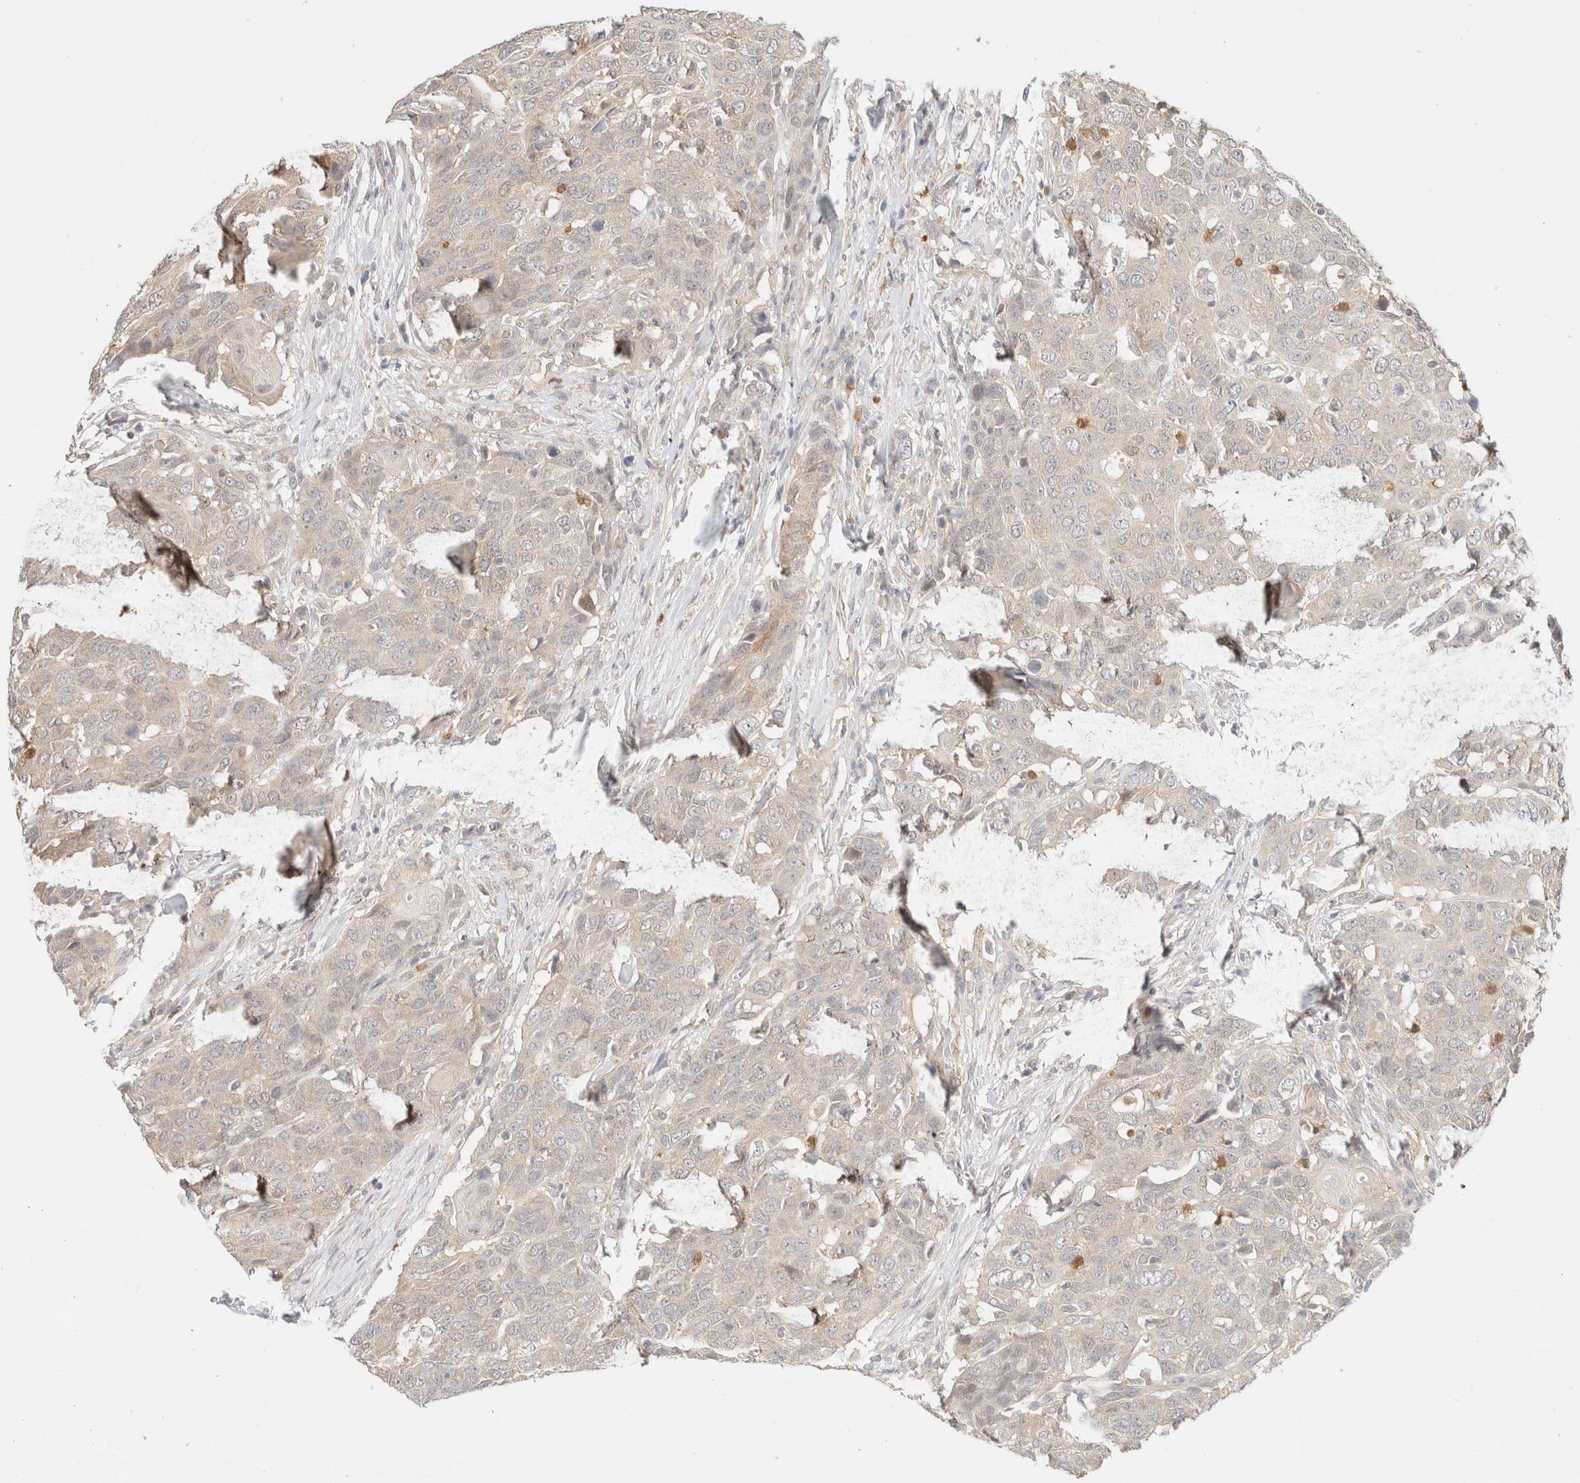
{"staining": {"intensity": "weak", "quantity": "<25%", "location": "cytoplasmic/membranous"}, "tissue": "head and neck cancer", "cell_type": "Tumor cells", "image_type": "cancer", "snomed": [{"axis": "morphology", "description": "Squamous cell carcinoma, NOS"}, {"axis": "topography", "description": "Head-Neck"}], "caption": "Tumor cells show no significant protein staining in head and neck squamous cell carcinoma.", "gene": "GPI", "patient": {"sex": "male", "age": 66}}